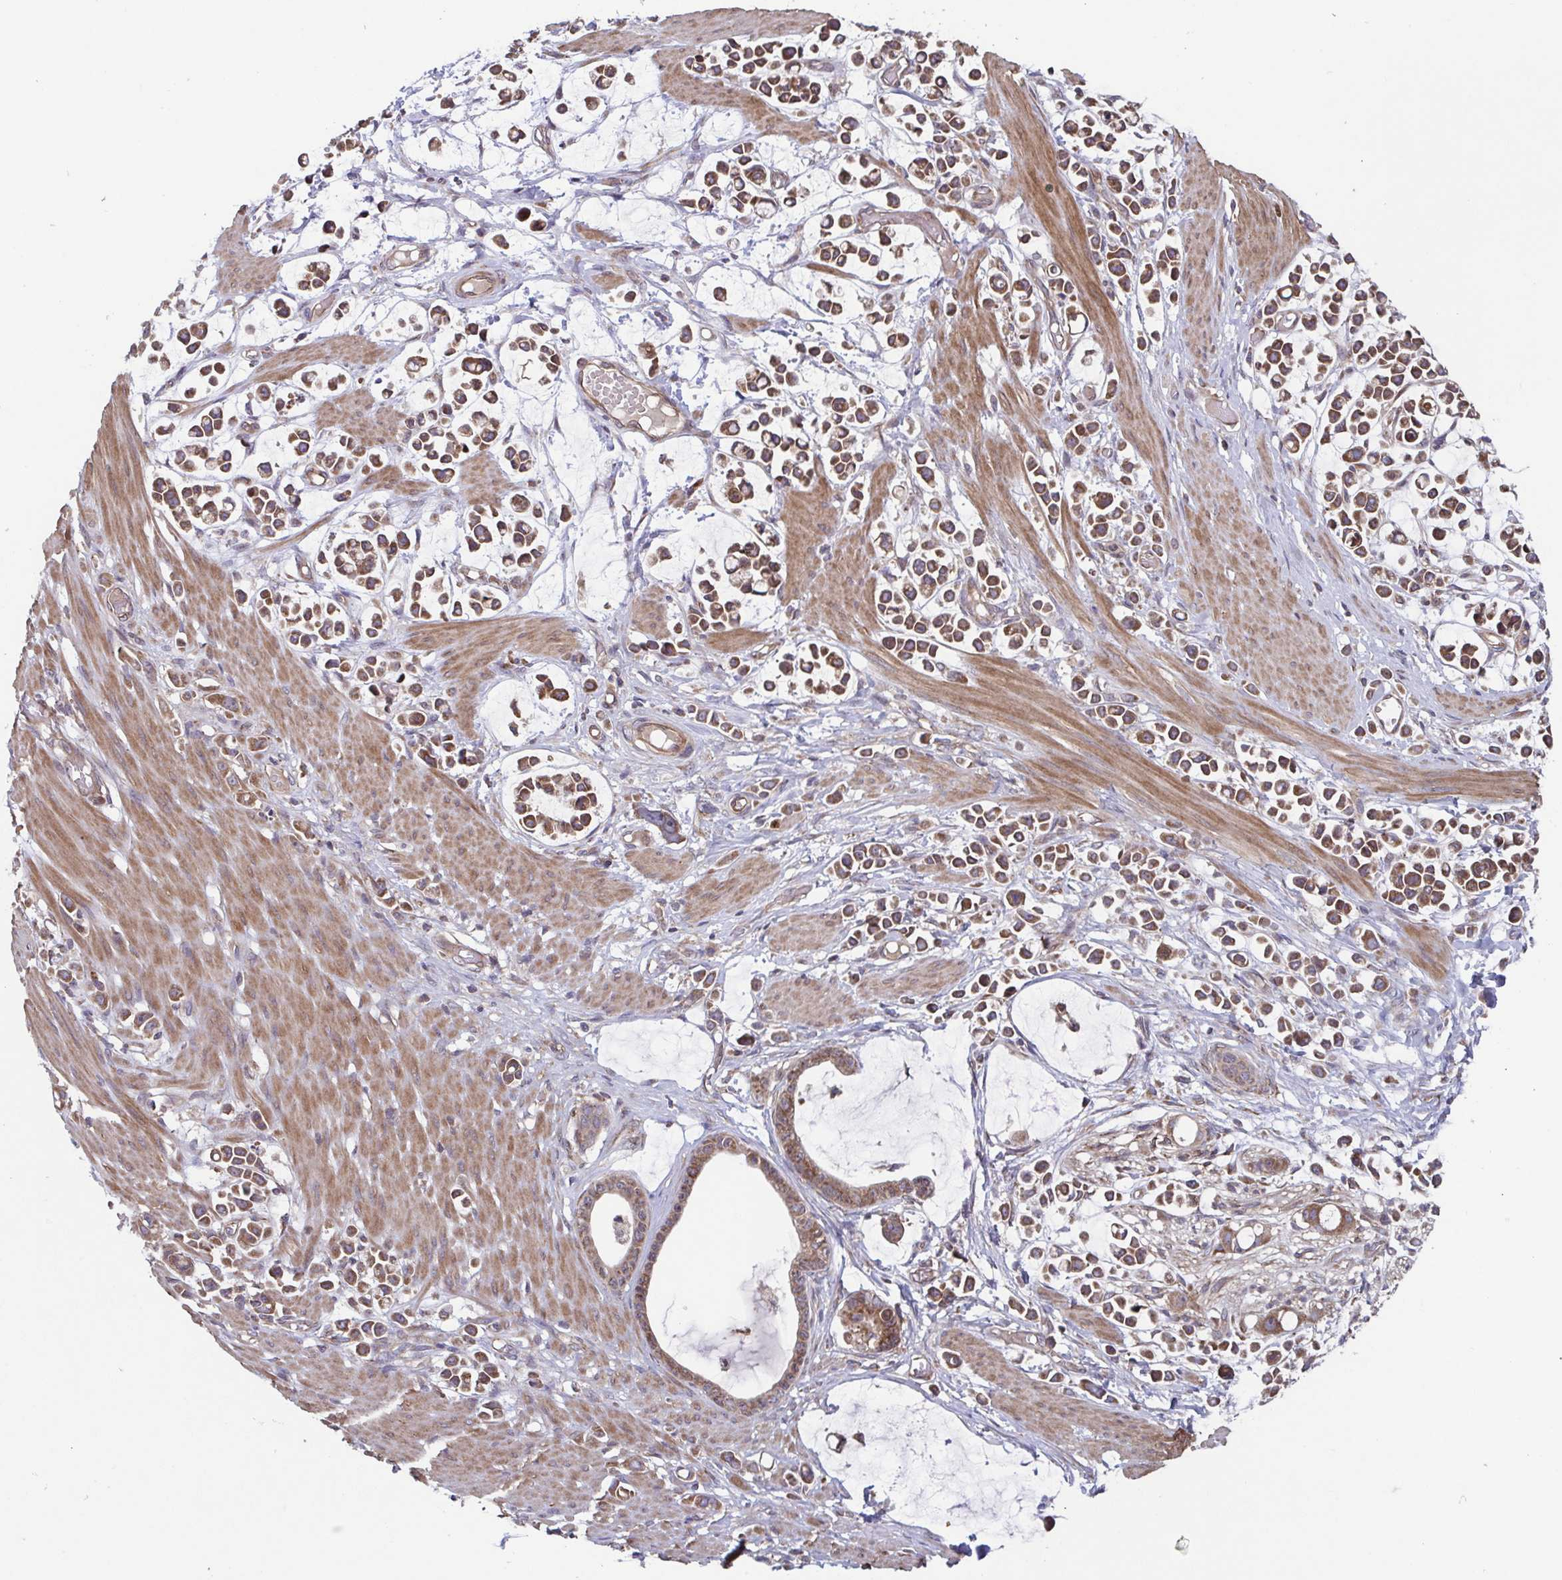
{"staining": {"intensity": "moderate", "quantity": ">75%", "location": "cytoplasmic/membranous"}, "tissue": "stomach cancer", "cell_type": "Tumor cells", "image_type": "cancer", "snomed": [{"axis": "morphology", "description": "Adenocarcinoma, NOS"}, {"axis": "topography", "description": "Stomach"}], "caption": "This photomicrograph shows immunohistochemistry staining of human stomach cancer (adenocarcinoma), with medium moderate cytoplasmic/membranous positivity in about >75% of tumor cells.", "gene": "COPB1", "patient": {"sex": "male", "age": 82}}